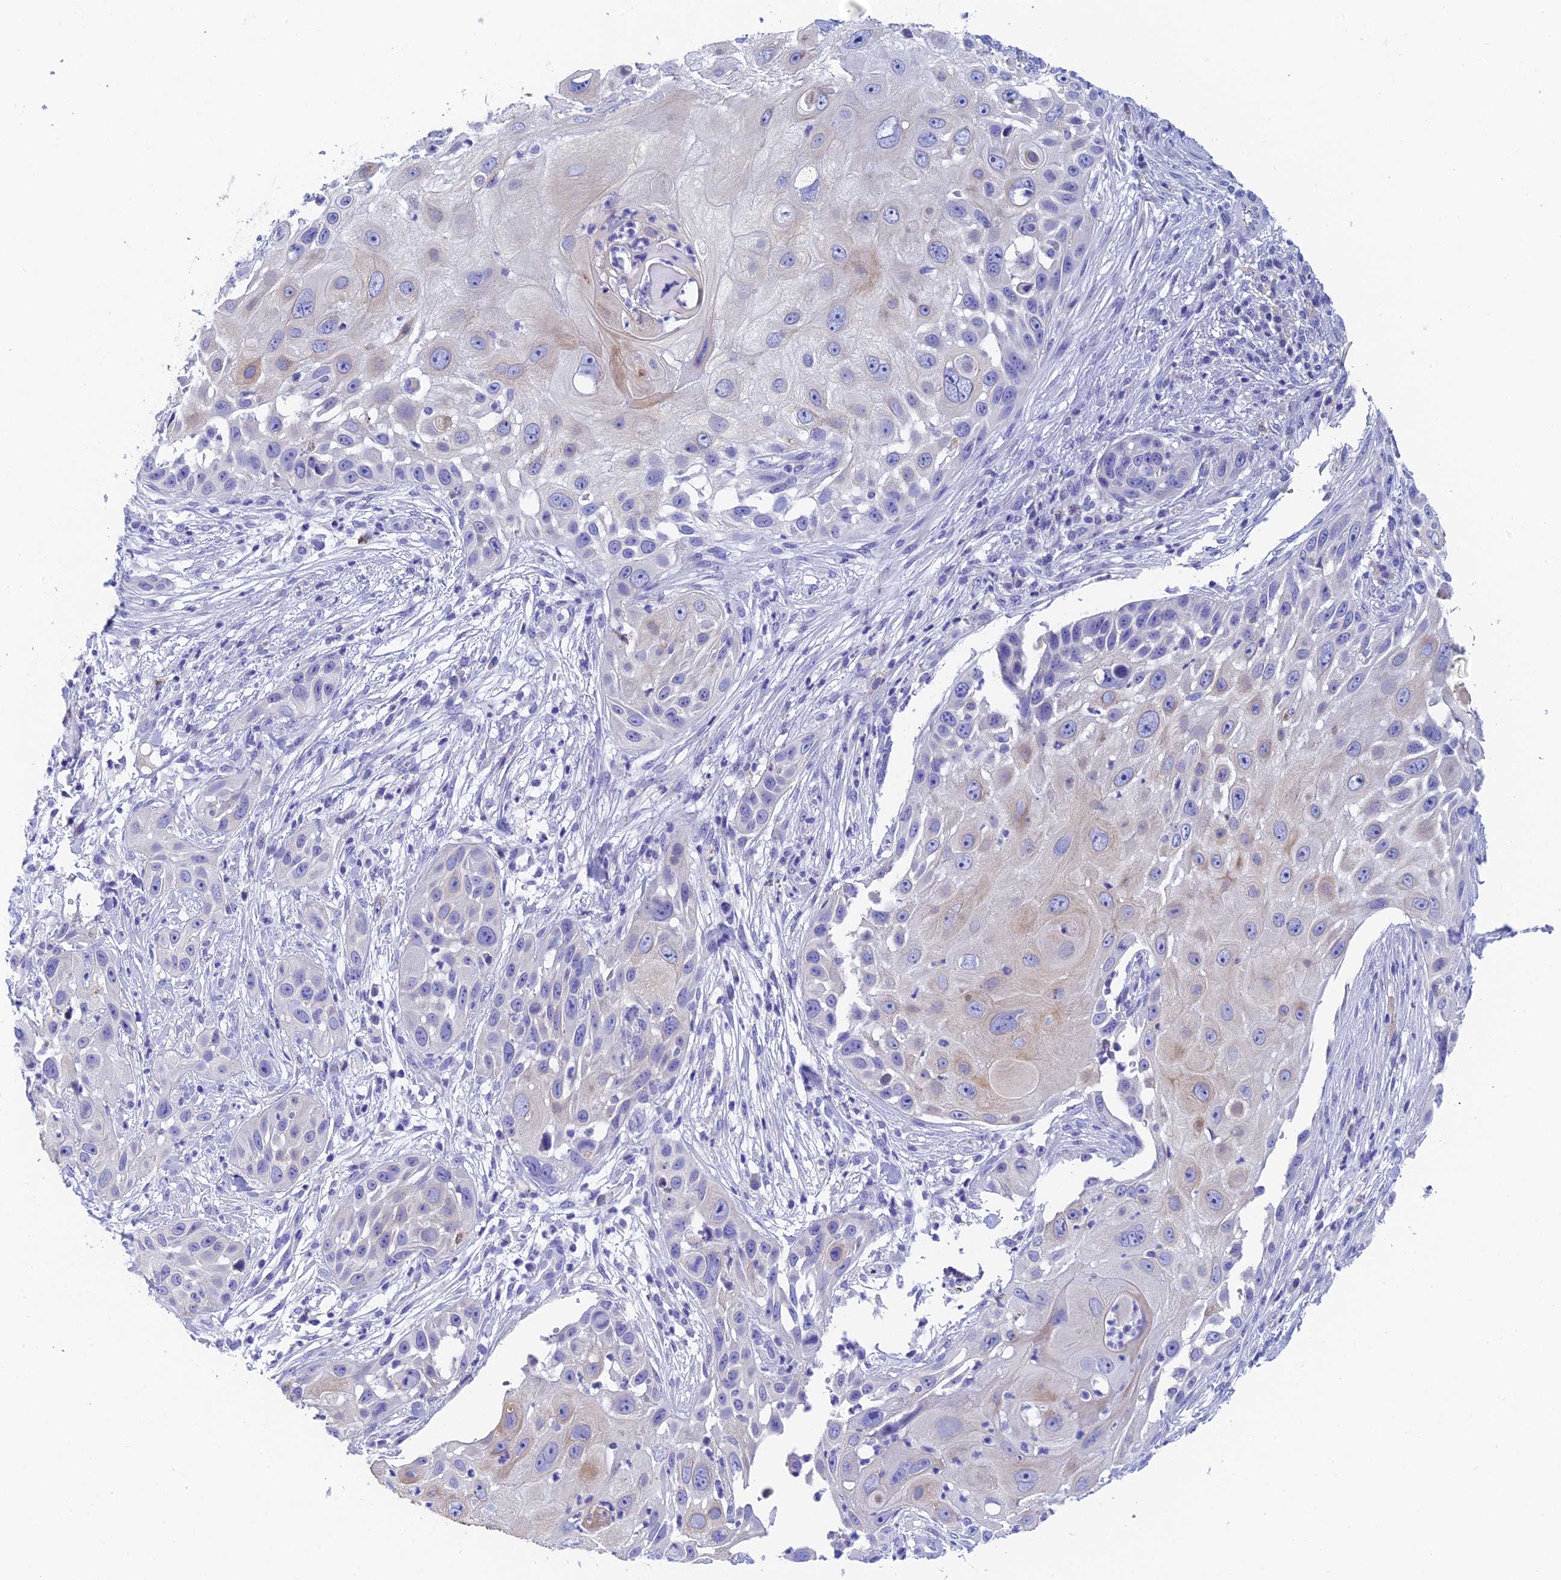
{"staining": {"intensity": "negative", "quantity": "none", "location": "none"}, "tissue": "skin cancer", "cell_type": "Tumor cells", "image_type": "cancer", "snomed": [{"axis": "morphology", "description": "Squamous cell carcinoma, NOS"}, {"axis": "topography", "description": "Skin"}], "caption": "The image shows no staining of tumor cells in skin cancer.", "gene": "ADAMTS13", "patient": {"sex": "female", "age": 44}}